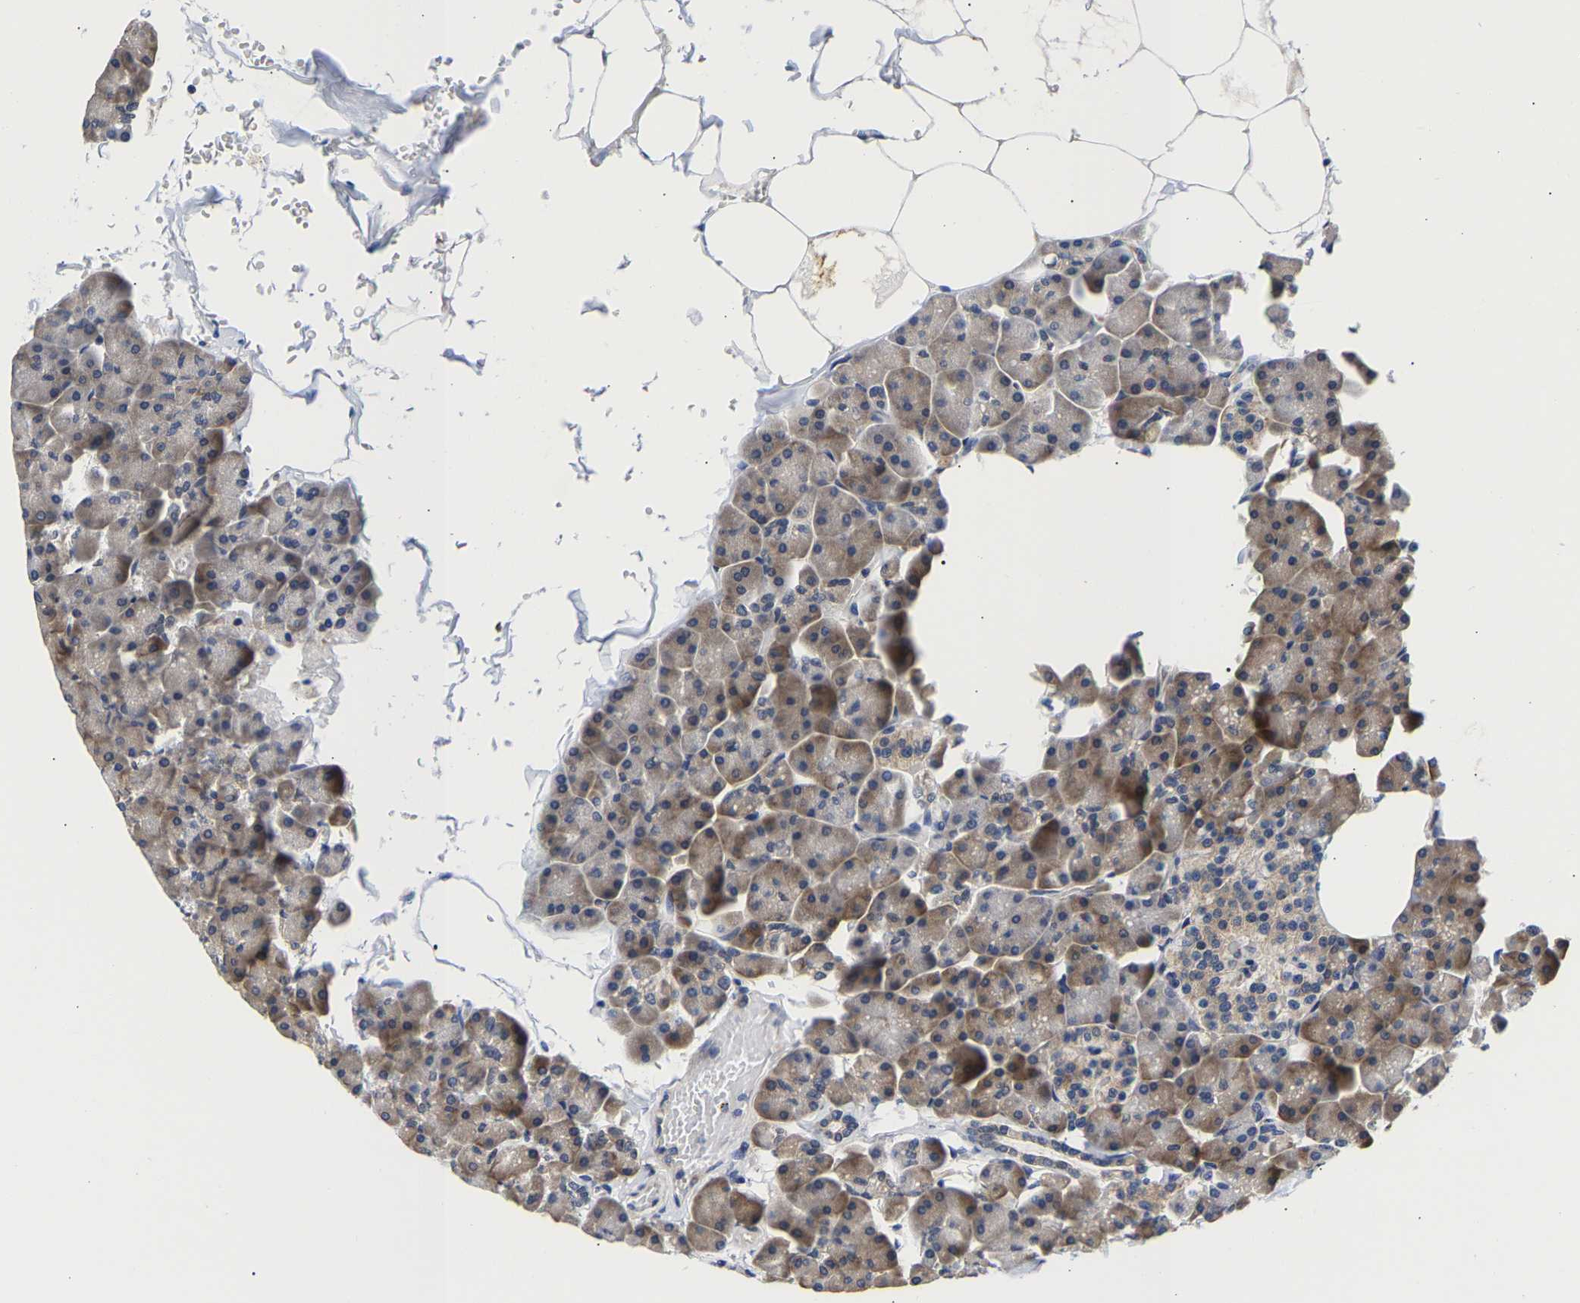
{"staining": {"intensity": "moderate", "quantity": ">75%", "location": "cytoplasmic/membranous"}, "tissue": "pancreas", "cell_type": "Exocrine glandular cells", "image_type": "normal", "snomed": [{"axis": "morphology", "description": "Normal tissue, NOS"}, {"axis": "topography", "description": "Pancreas"}], "caption": "A brown stain highlights moderate cytoplasmic/membranous staining of a protein in exocrine glandular cells of unremarkable pancreas.", "gene": "CCDC6", "patient": {"sex": "male", "age": 35}}